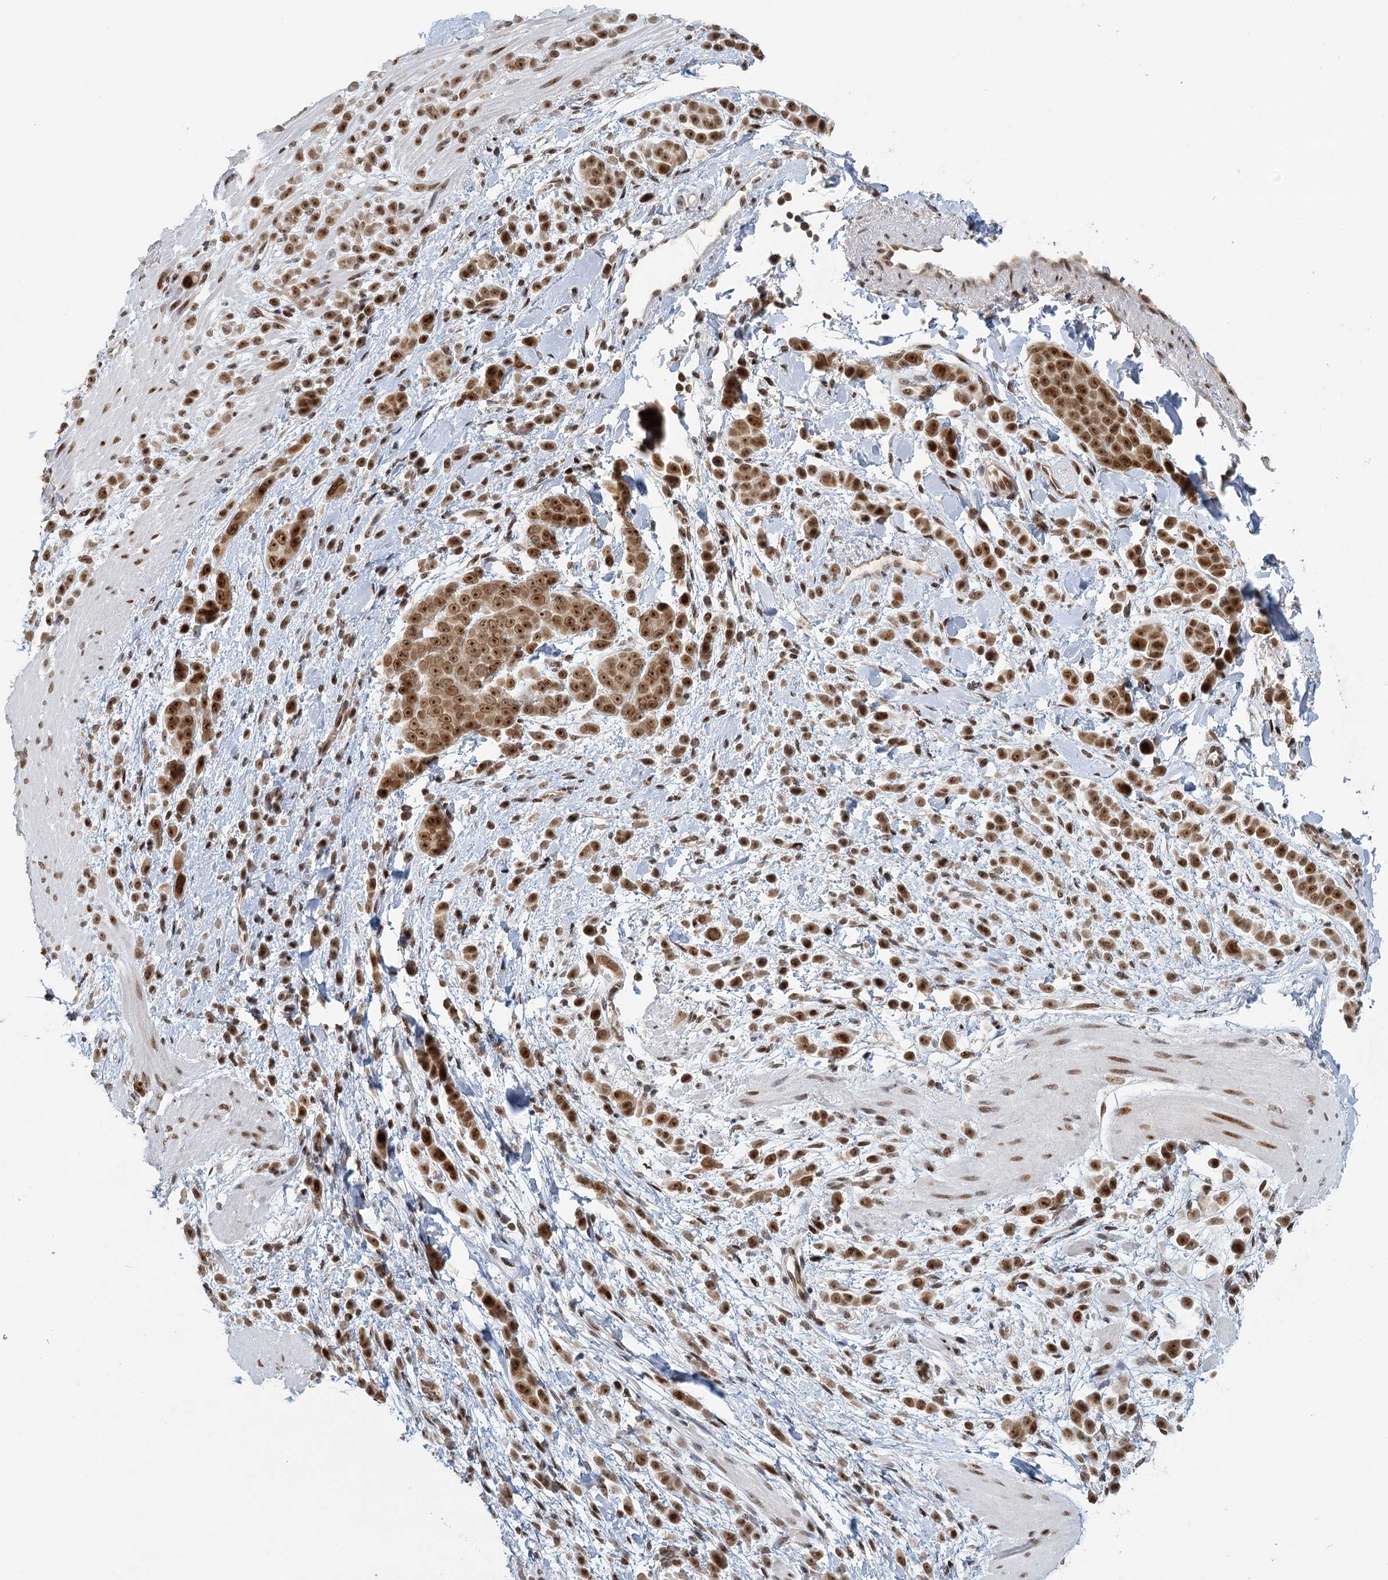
{"staining": {"intensity": "moderate", "quantity": ">75%", "location": "cytoplasmic/membranous,nuclear"}, "tissue": "pancreatic cancer", "cell_type": "Tumor cells", "image_type": "cancer", "snomed": [{"axis": "morphology", "description": "Normal tissue, NOS"}, {"axis": "morphology", "description": "Adenocarcinoma, NOS"}, {"axis": "topography", "description": "Pancreas"}], "caption": "Pancreatic adenocarcinoma stained with IHC displays moderate cytoplasmic/membranous and nuclear positivity in about >75% of tumor cells. The staining was performed using DAB (3,3'-diaminobenzidine) to visualize the protein expression in brown, while the nuclei were stained in blue with hematoxylin (Magnification: 20x).", "gene": "TREX1", "patient": {"sex": "female", "age": 64}}